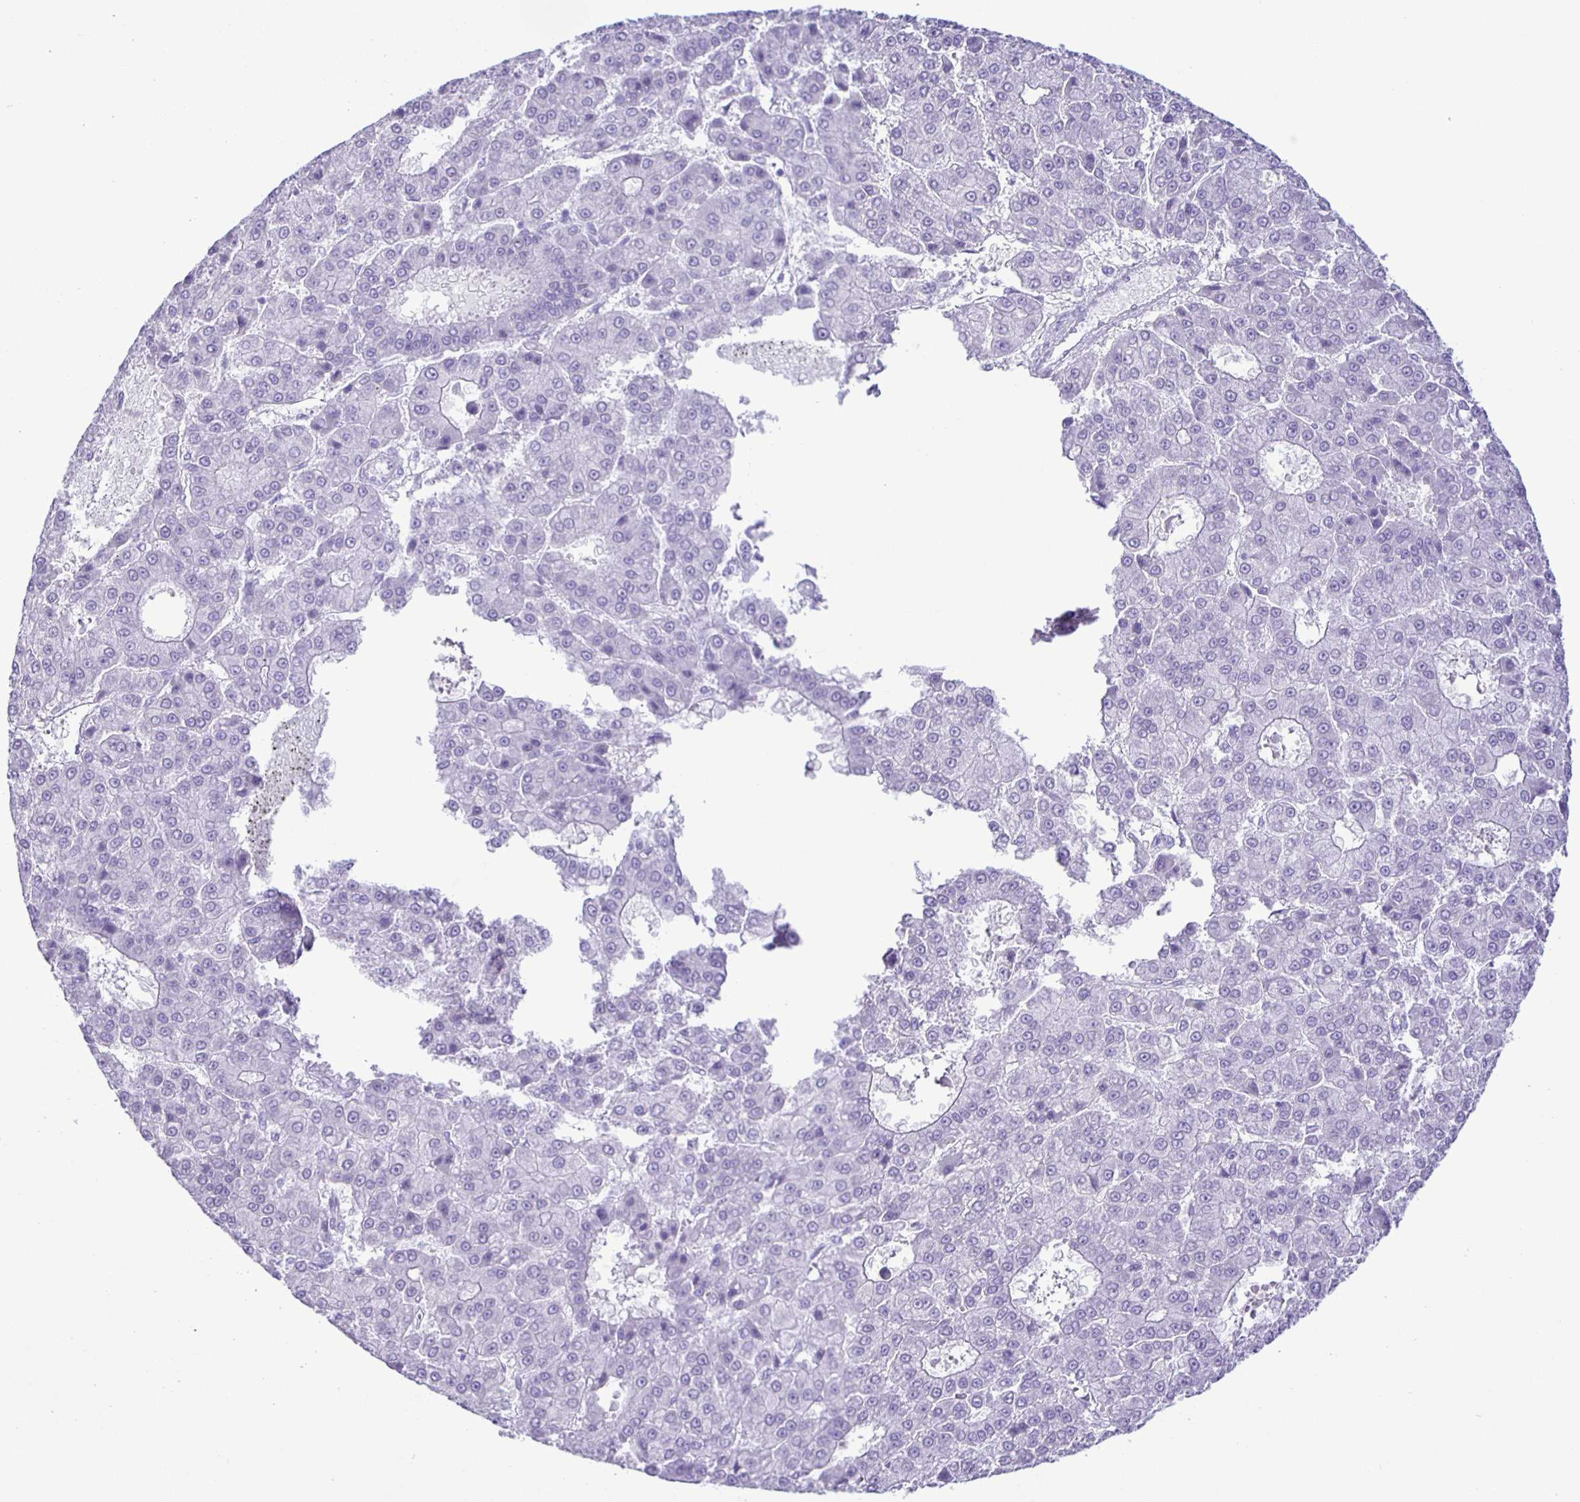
{"staining": {"intensity": "negative", "quantity": "none", "location": "none"}, "tissue": "liver cancer", "cell_type": "Tumor cells", "image_type": "cancer", "snomed": [{"axis": "morphology", "description": "Carcinoma, Hepatocellular, NOS"}, {"axis": "topography", "description": "Liver"}], "caption": "A photomicrograph of liver hepatocellular carcinoma stained for a protein shows no brown staining in tumor cells. (DAB IHC visualized using brightfield microscopy, high magnification).", "gene": "EZHIP", "patient": {"sex": "male", "age": 70}}